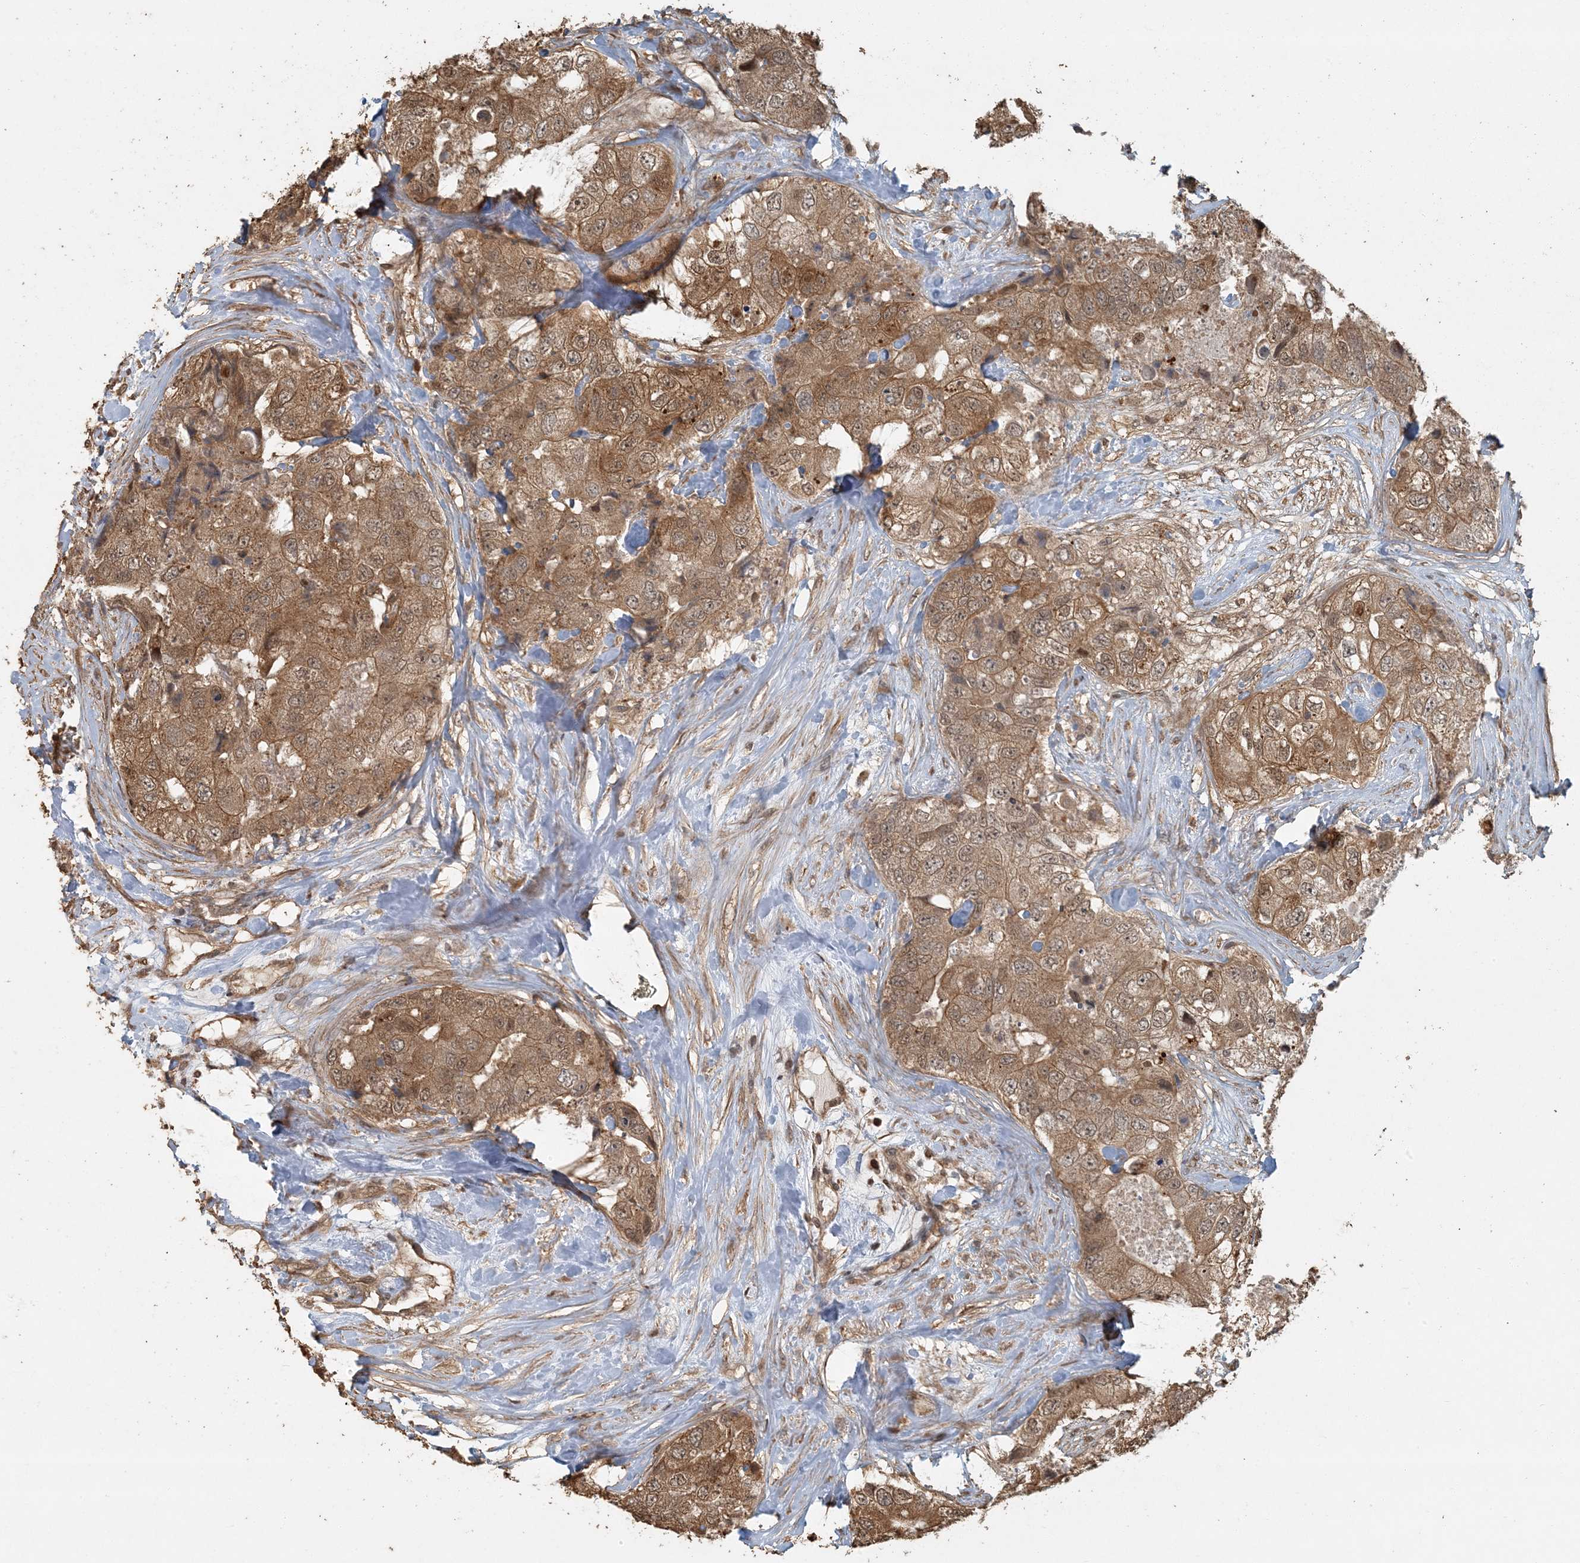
{"staining": {"intensity": "moderate", "quantity": ">75%", "location": "cytoplasmic/membranous"}, "tissue": "breast cancer", "cell_type": "Tumor cells", "image_type": "cancer", "snomed": [{"axis": "morphology", "description": "Duct carcinoma"}, {"axis": "topography", "description": "Breast"}], "caption": "A medium amount of moderate cytoplasmic/membranous staining is seen in about >75% of tumor cells in breast cancer tissue.", "gene": "AK9", "patient": {"sex": "female", "age": 62}}